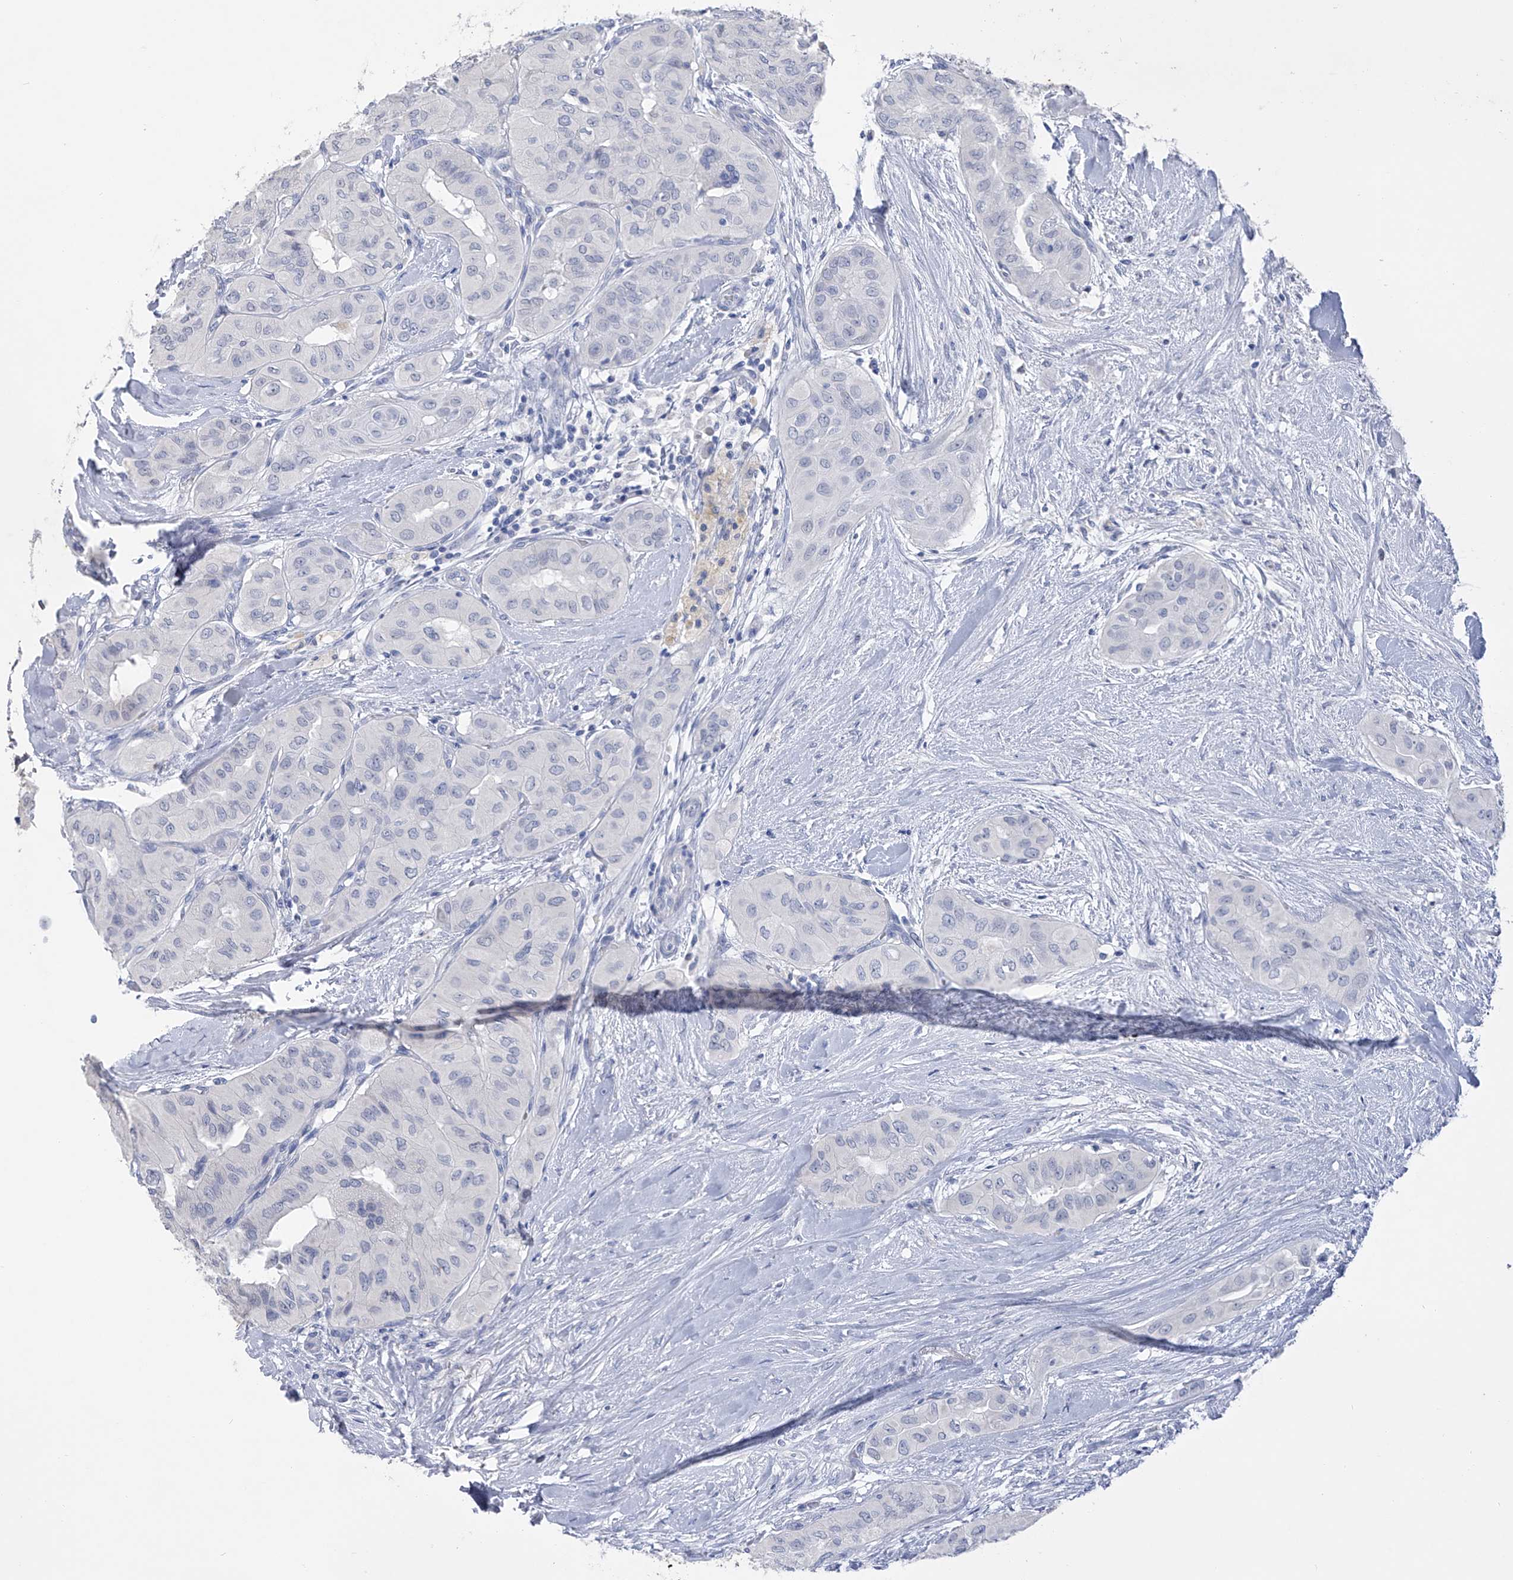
{"staining": {"intensity": "negative", "quantity": "none", "location": "none"}, "tissue": "thyroid cancer", "cell_type": "Tumor cells", "image_type": "cancer", "snomed": [{"axis": "morphology", "description": "Papillary adenocarcinoma, NOS"}, {"axis": "topography", "description": "Thyroid gland"}], "caption": "Micrograph shows no protein positivity in tumor cells of thyroid papillary adenocarcinoma tissue. Nuclei are stained in blue.", "gene": "ADRA1A", "patient": {"sex": "female", "age": 59}}